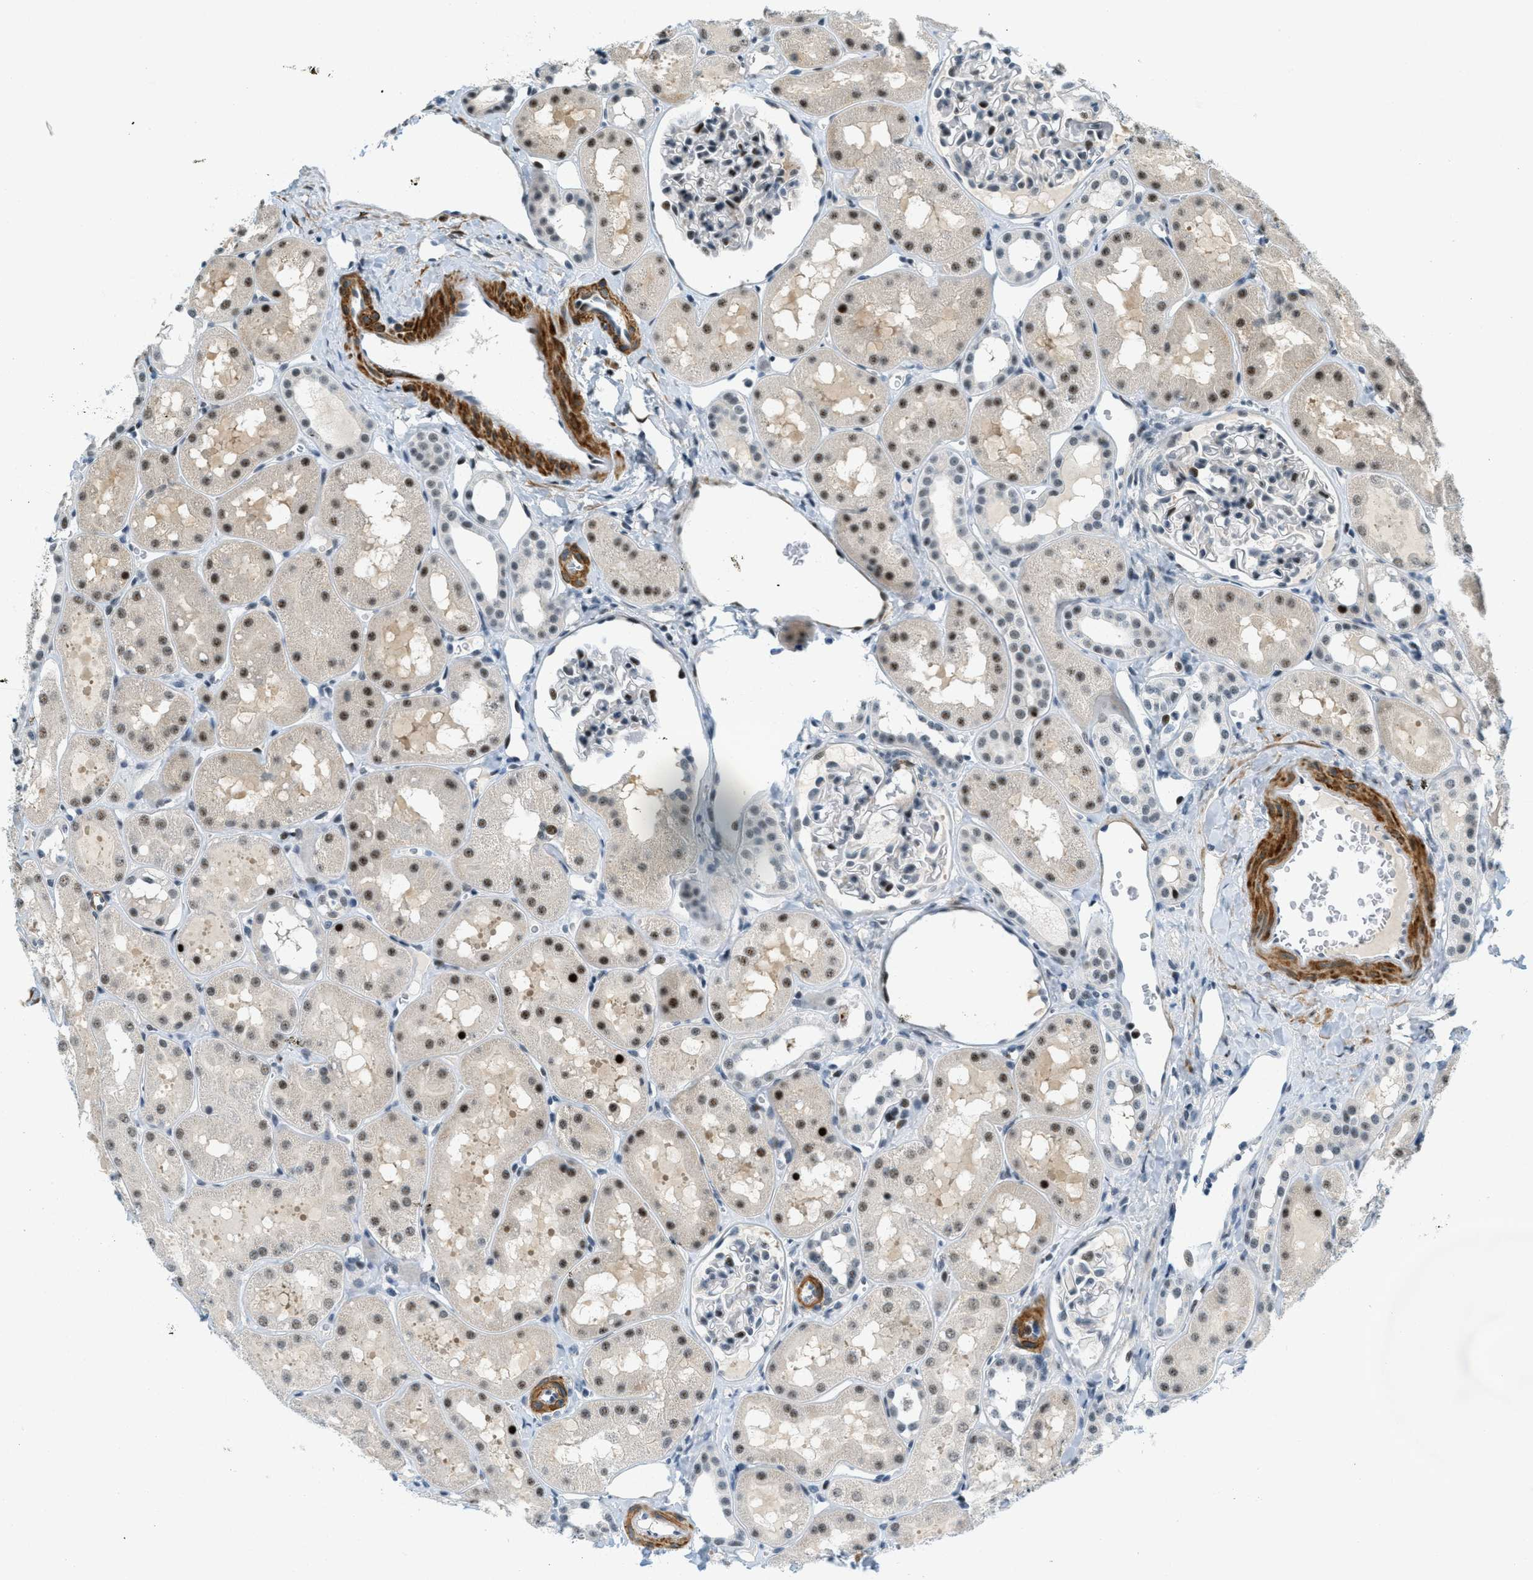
{"staining": {"intensity": "moderate", "quantity": "<25%", "location": "nuclear"}, "tissue": "kidney", "cell_type": "Cells in glomeruli", "image_type": "normal", "snomed": [{"axis": "morphology", "description": "Normal tissue, NOS"}, {"axis": "topography", "description": "Kidney"}, {"axis": "topography", "description": "Urinary bladder"}], "caption": "Immunohistochemical staining of normal kidney shows low levels of moderate nuclear expression in approximately <25% of cells in glomeruli.", "gene": "ZDHHC23", "patient": {"sex": "male", "age": 16}}